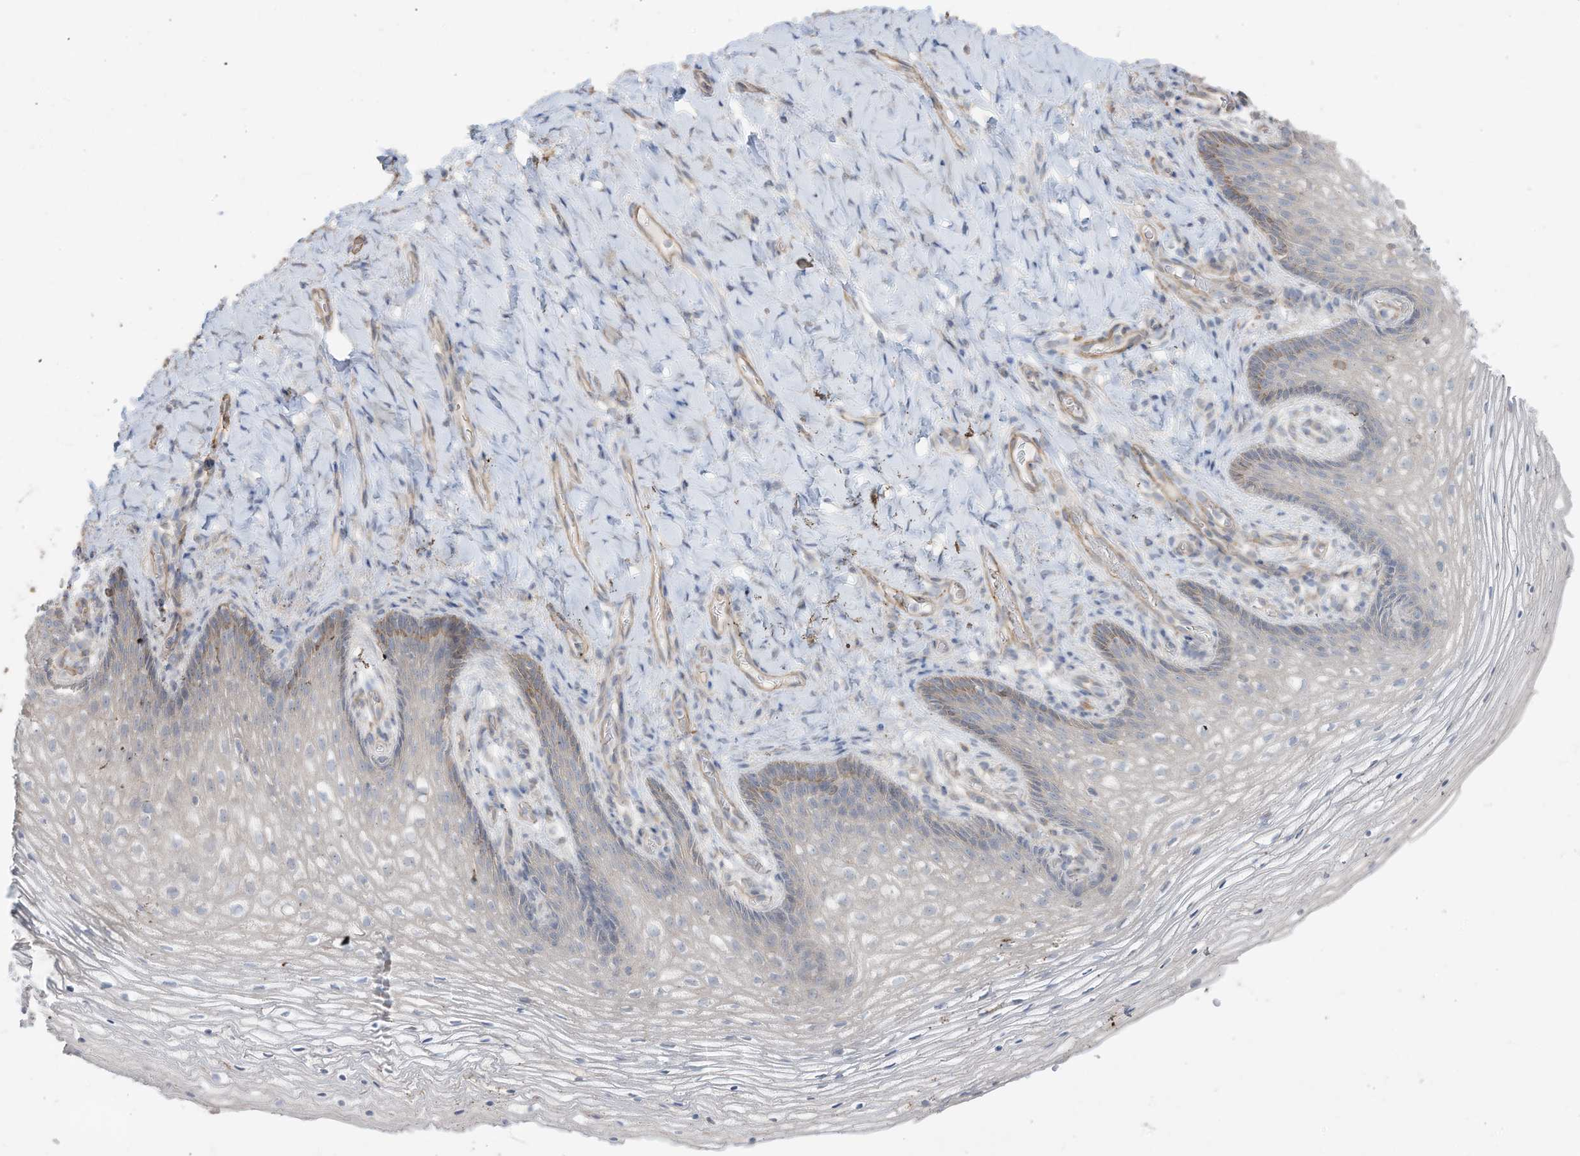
{"staining": {"intensity": "negative", "quantity": "none", "location": "none"}, "tissue": "vagina", "cell_type": "Squamous epithelial cells", "image_type": "normal", "snomed": [{"axis": "morphology", "description": "Normal tissue, NOS"}, {"axis": "topography", "description": "Vagina"}], "caption": "Immunohistochemistry (IHC) photomicrograph of unremarkable human vagina stained for a protein (brown), which shows no staining in squamous epithelial cells.", "gene": "SLC17A7", "patient": {"sex": "female", "age": 60}}